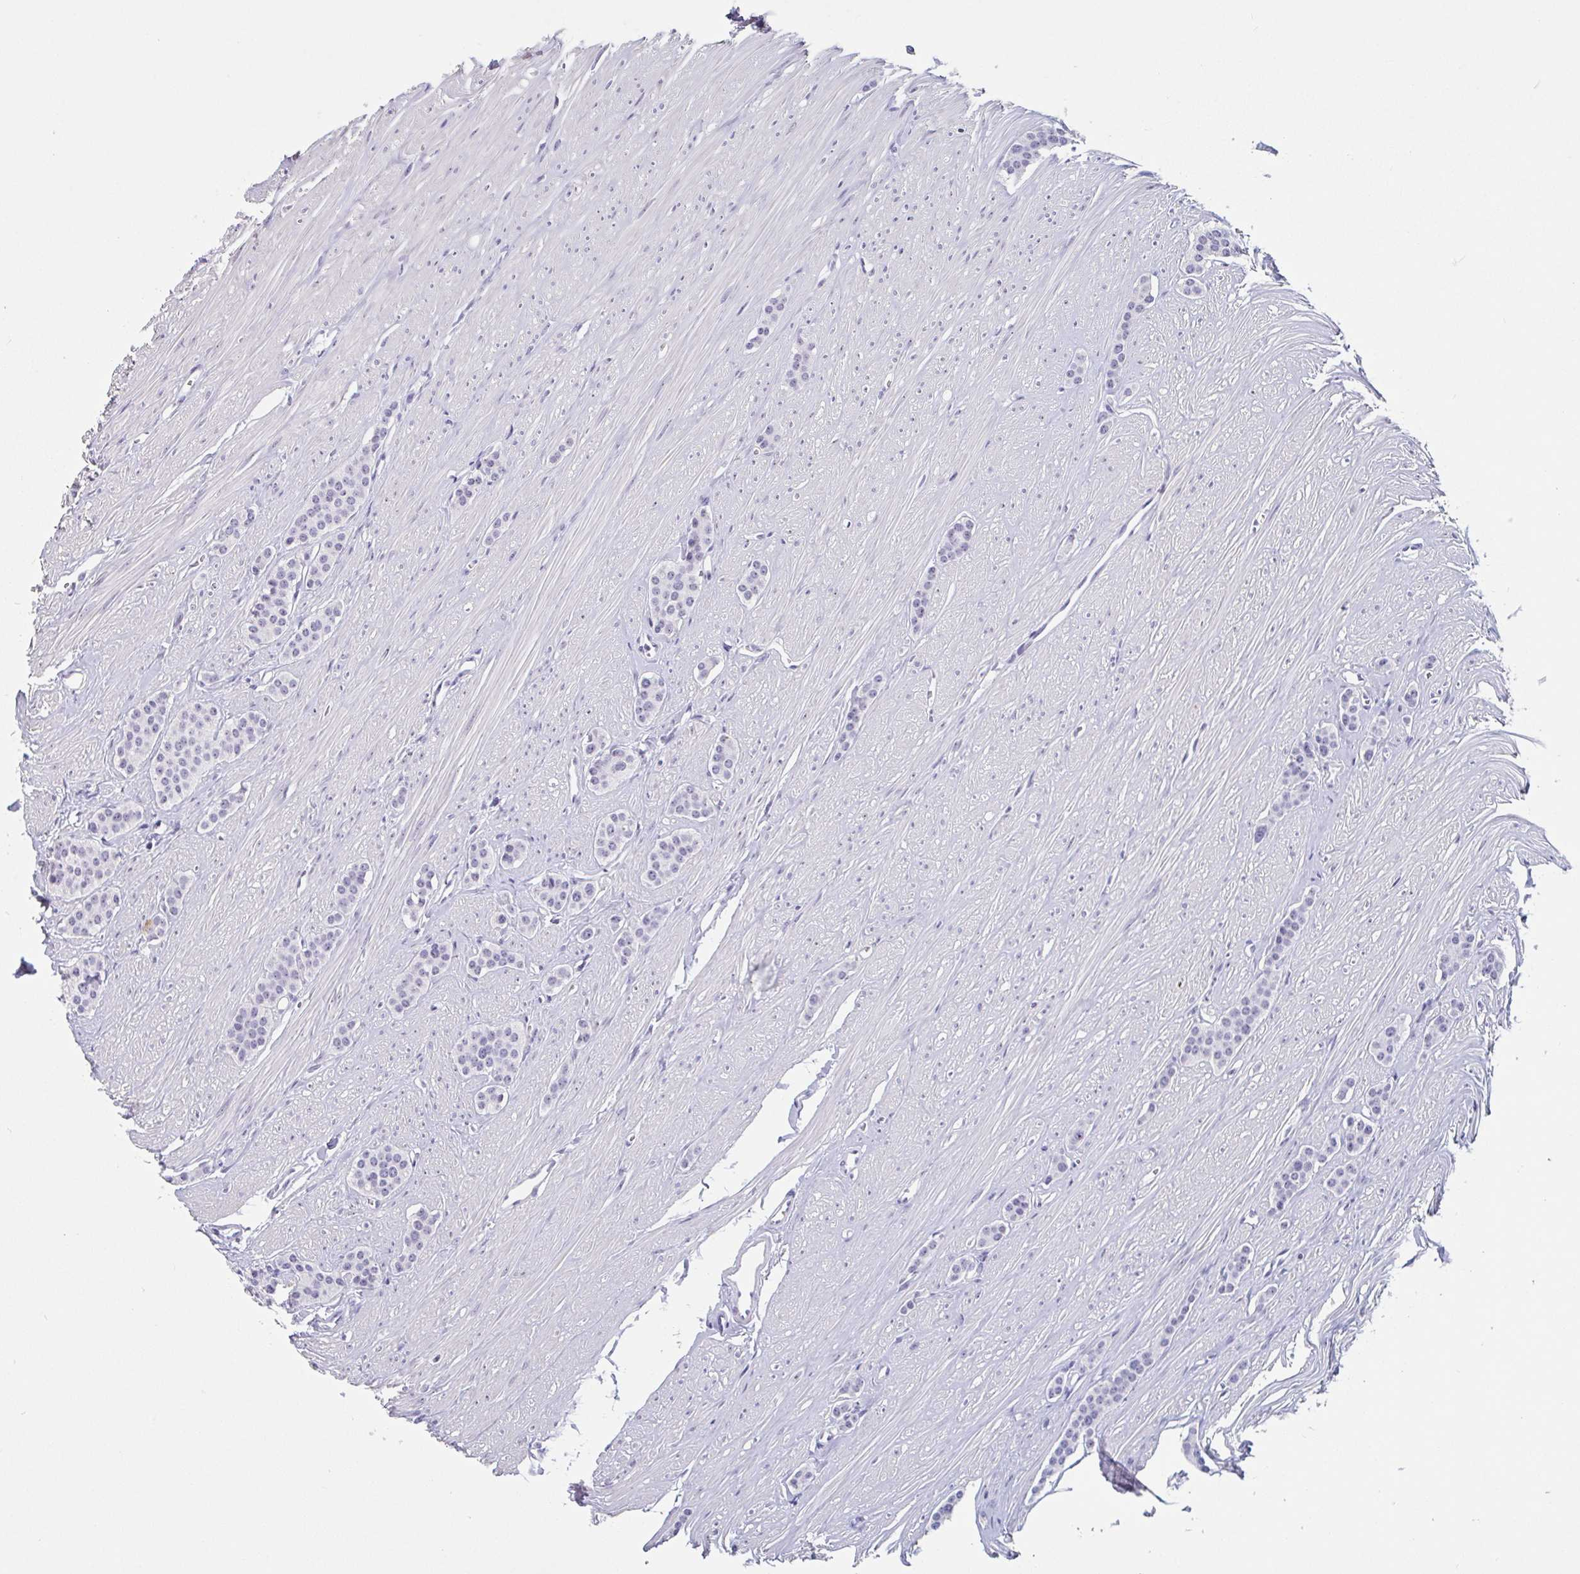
{"staining": {"intensity": "negative", "quantity": "none", "location": "none"}, "tissue": "carcinoid", "cell_type": "Tumor cells", "image_type": "cancer", "snomed": [{"axis": "morphology", "description": "Carcinoid, malignant, NOS"}, {"axis": "topography", "description": "Small intestine"}], "caption": "Immunohistochemistry histopathology image of neoplastic tissue: malignant carcinoid stained with DAB (3,3'-diaminobenzidine) shows no significant protein positivity in tumor cells.", "gene": "LENG9", "patient": {"sex": "male", "age": 60}}